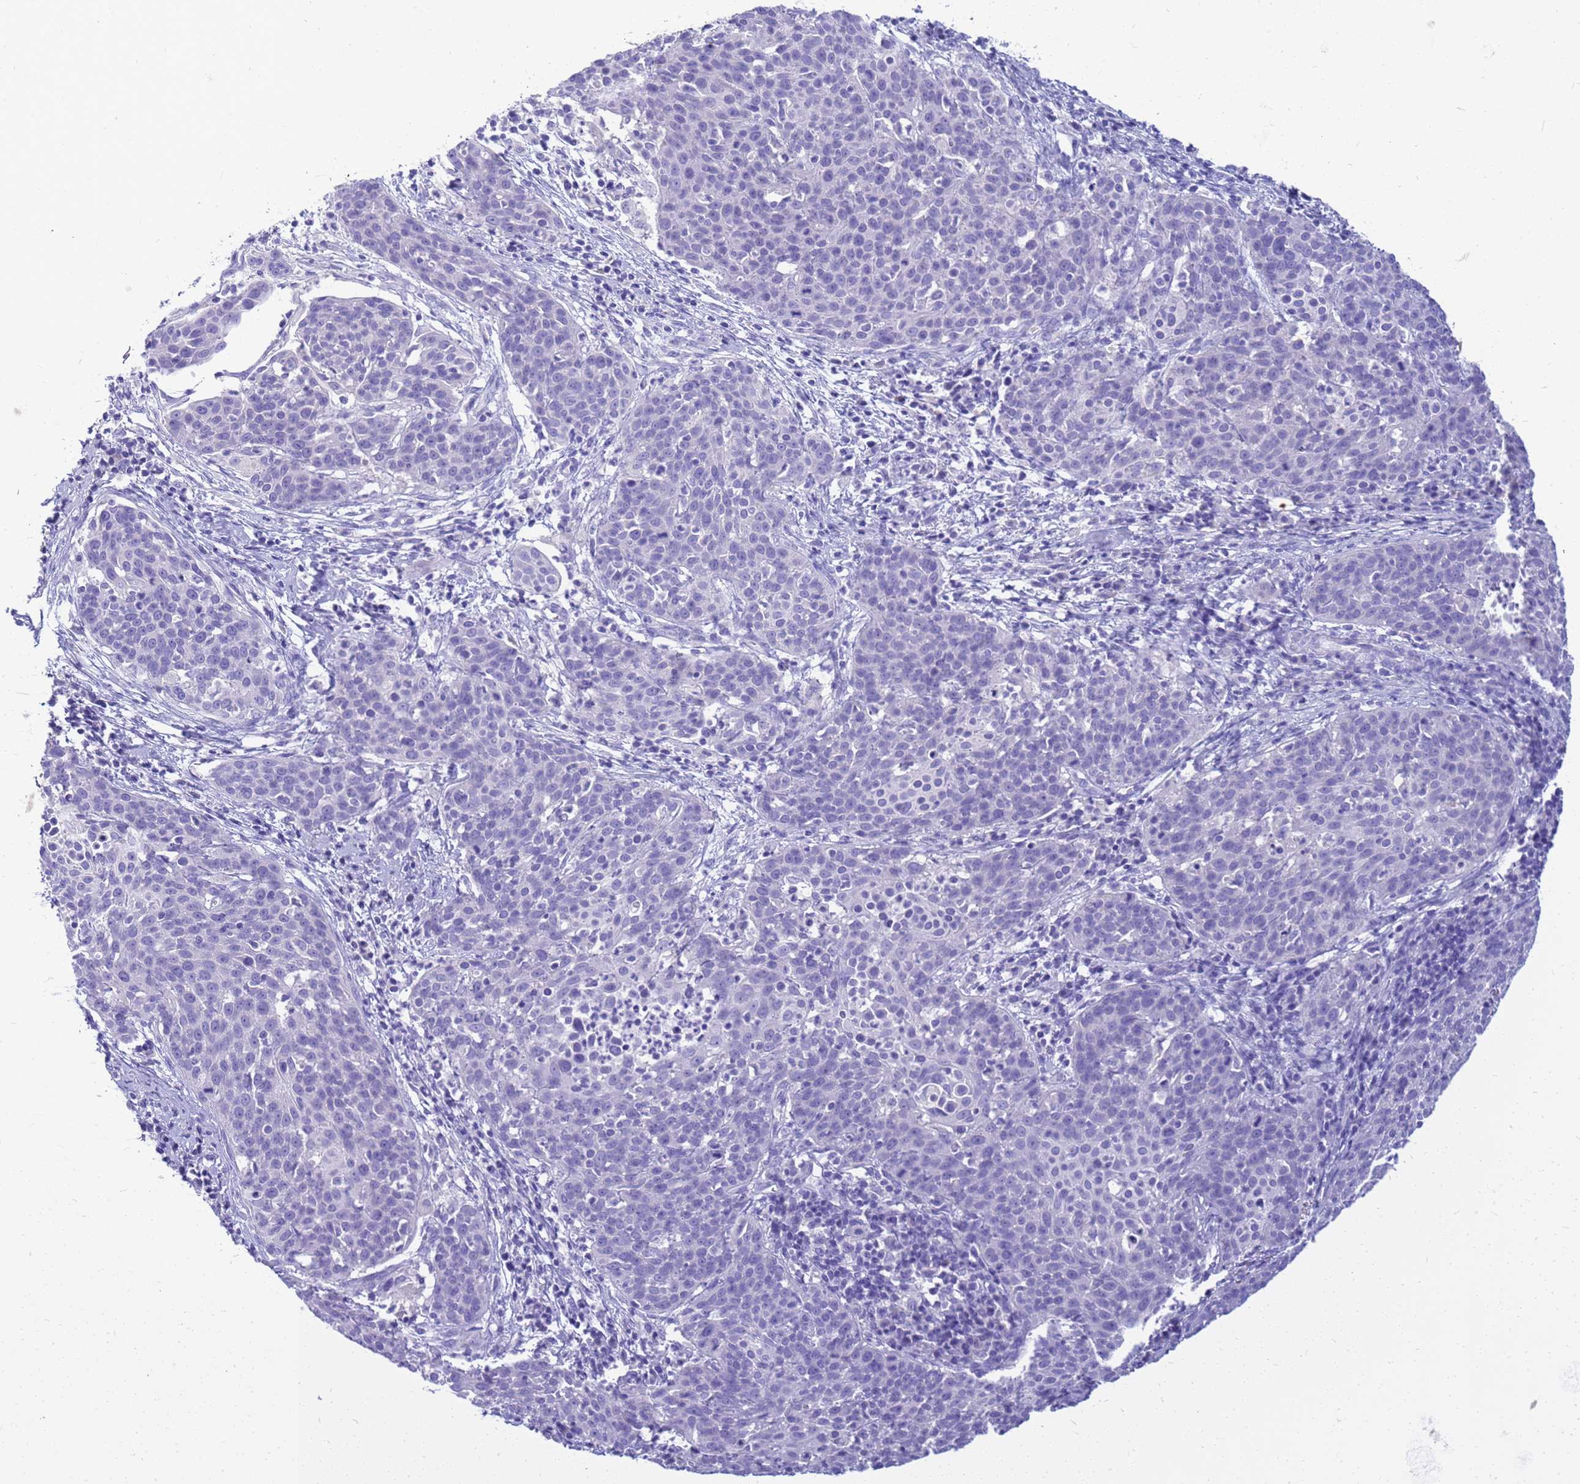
{"staining": {"intensity": "negative", "quantity": "none", "location": "none"}, "tissue": "cervical cancer", "cell_type": "Tumor cells", "image_type": "cancer", "snomed": [{"axis": "morphology", "description": "Squamous cell carcinoma, NOS"}, {"axis": "topography", "description": "Cervix"}], "caption": "Immunohistochemistry (IHC) histopathology image of human squamous cell carcinoma (cervical) stained for a protein (brown), which displays no positivity in tumor cells.", "gene": "SYCN", "patient": {"sex": "female", "age": 38}}